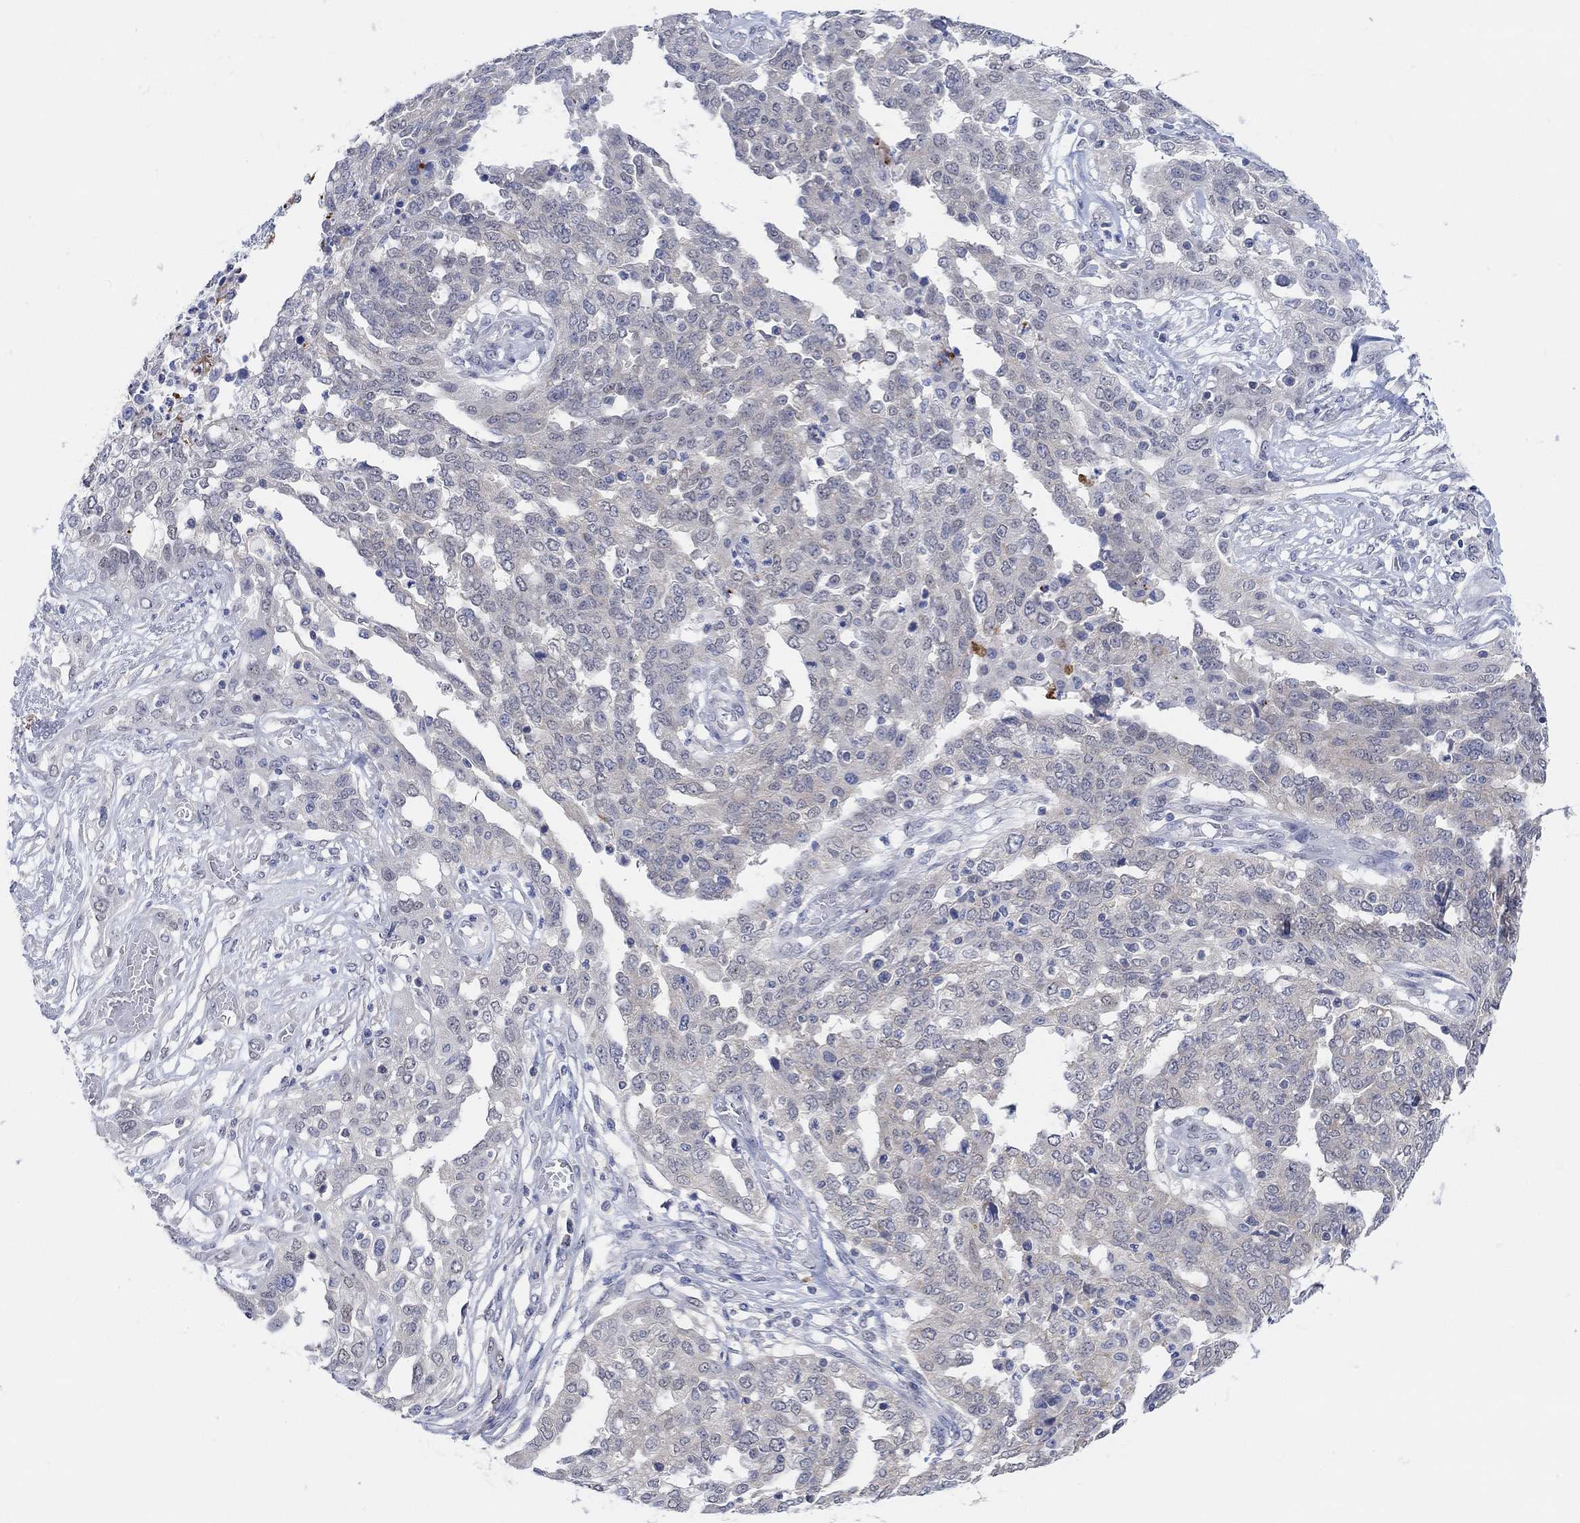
{"staining": {"intensity": "negative", "quantity": "none", "location": "none"}, "tissue": "ovarian cancer", "cell_type": "Tumor cells", "image_type": "cancer", "snomed": [{"axis": "morphology", "description": "Cystadenocarcinoma, serous, NOS"}, {"axis": "topography", "description": "Ovary"}], "caption": "Human ovarian serous cystadenocarcinoma stained for a protein using immunohistochemistry (IHC) exhibits no expression in tumor cells.", "gene": "RIMS1", "patient": {"sex": "female", "age": 67}}